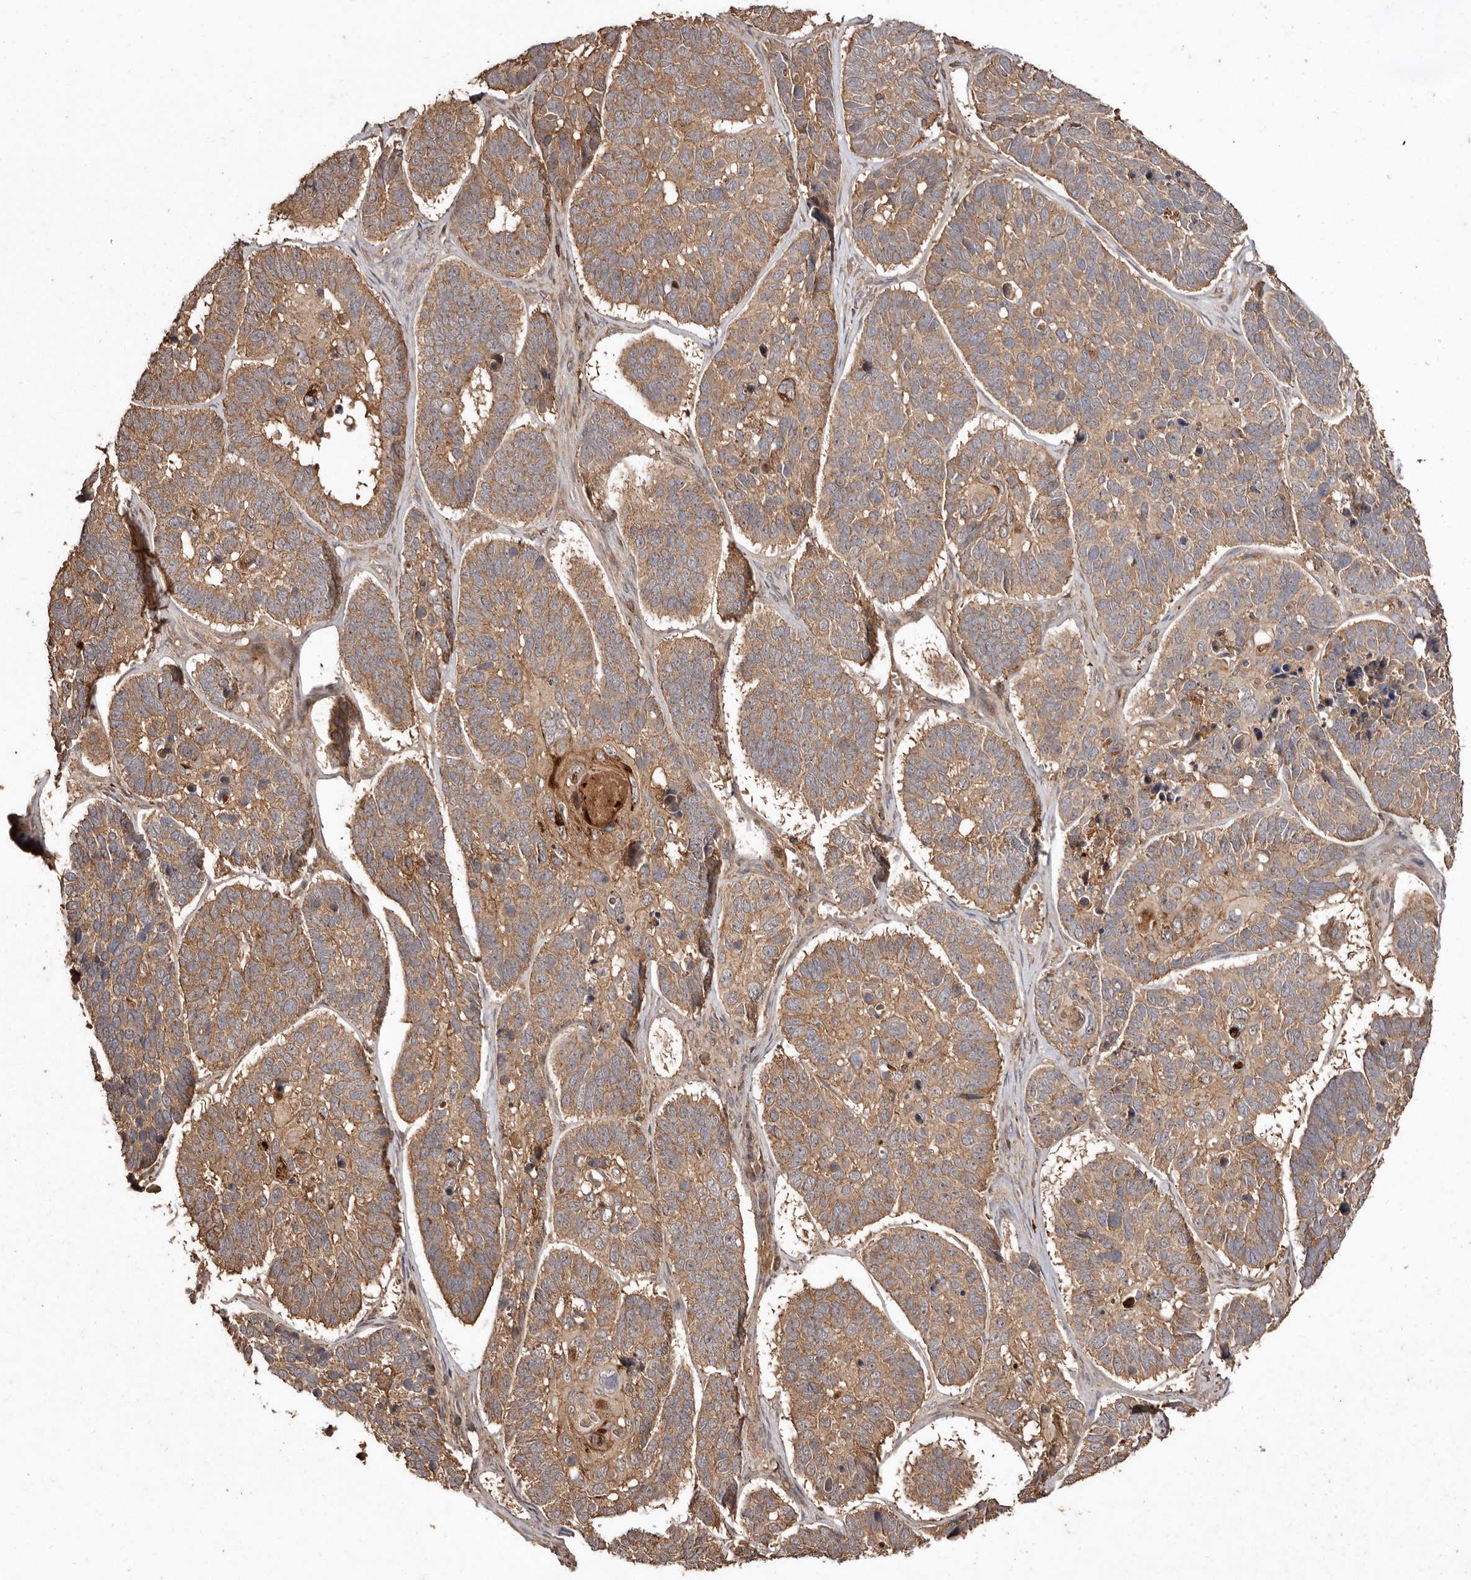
{"staining": {"intensity": "moderate", "quantity": ">75%", "location": "cytoplasmic/membranous"}, "tissue": "skin cancer", "cell_type": "Tumor cells", "image_type": "cancer", "snomed": [{"axis": "morphology", "description": "Basal cell carcinoma"}, {"axis": "topography", "description": "Skin"}], "caption": "Human skin cancer stained with a protein marker reveals moderate staining in tumor cells.", "gene": "RWDD1", "patient": {"sex": "male", "age": 62}}